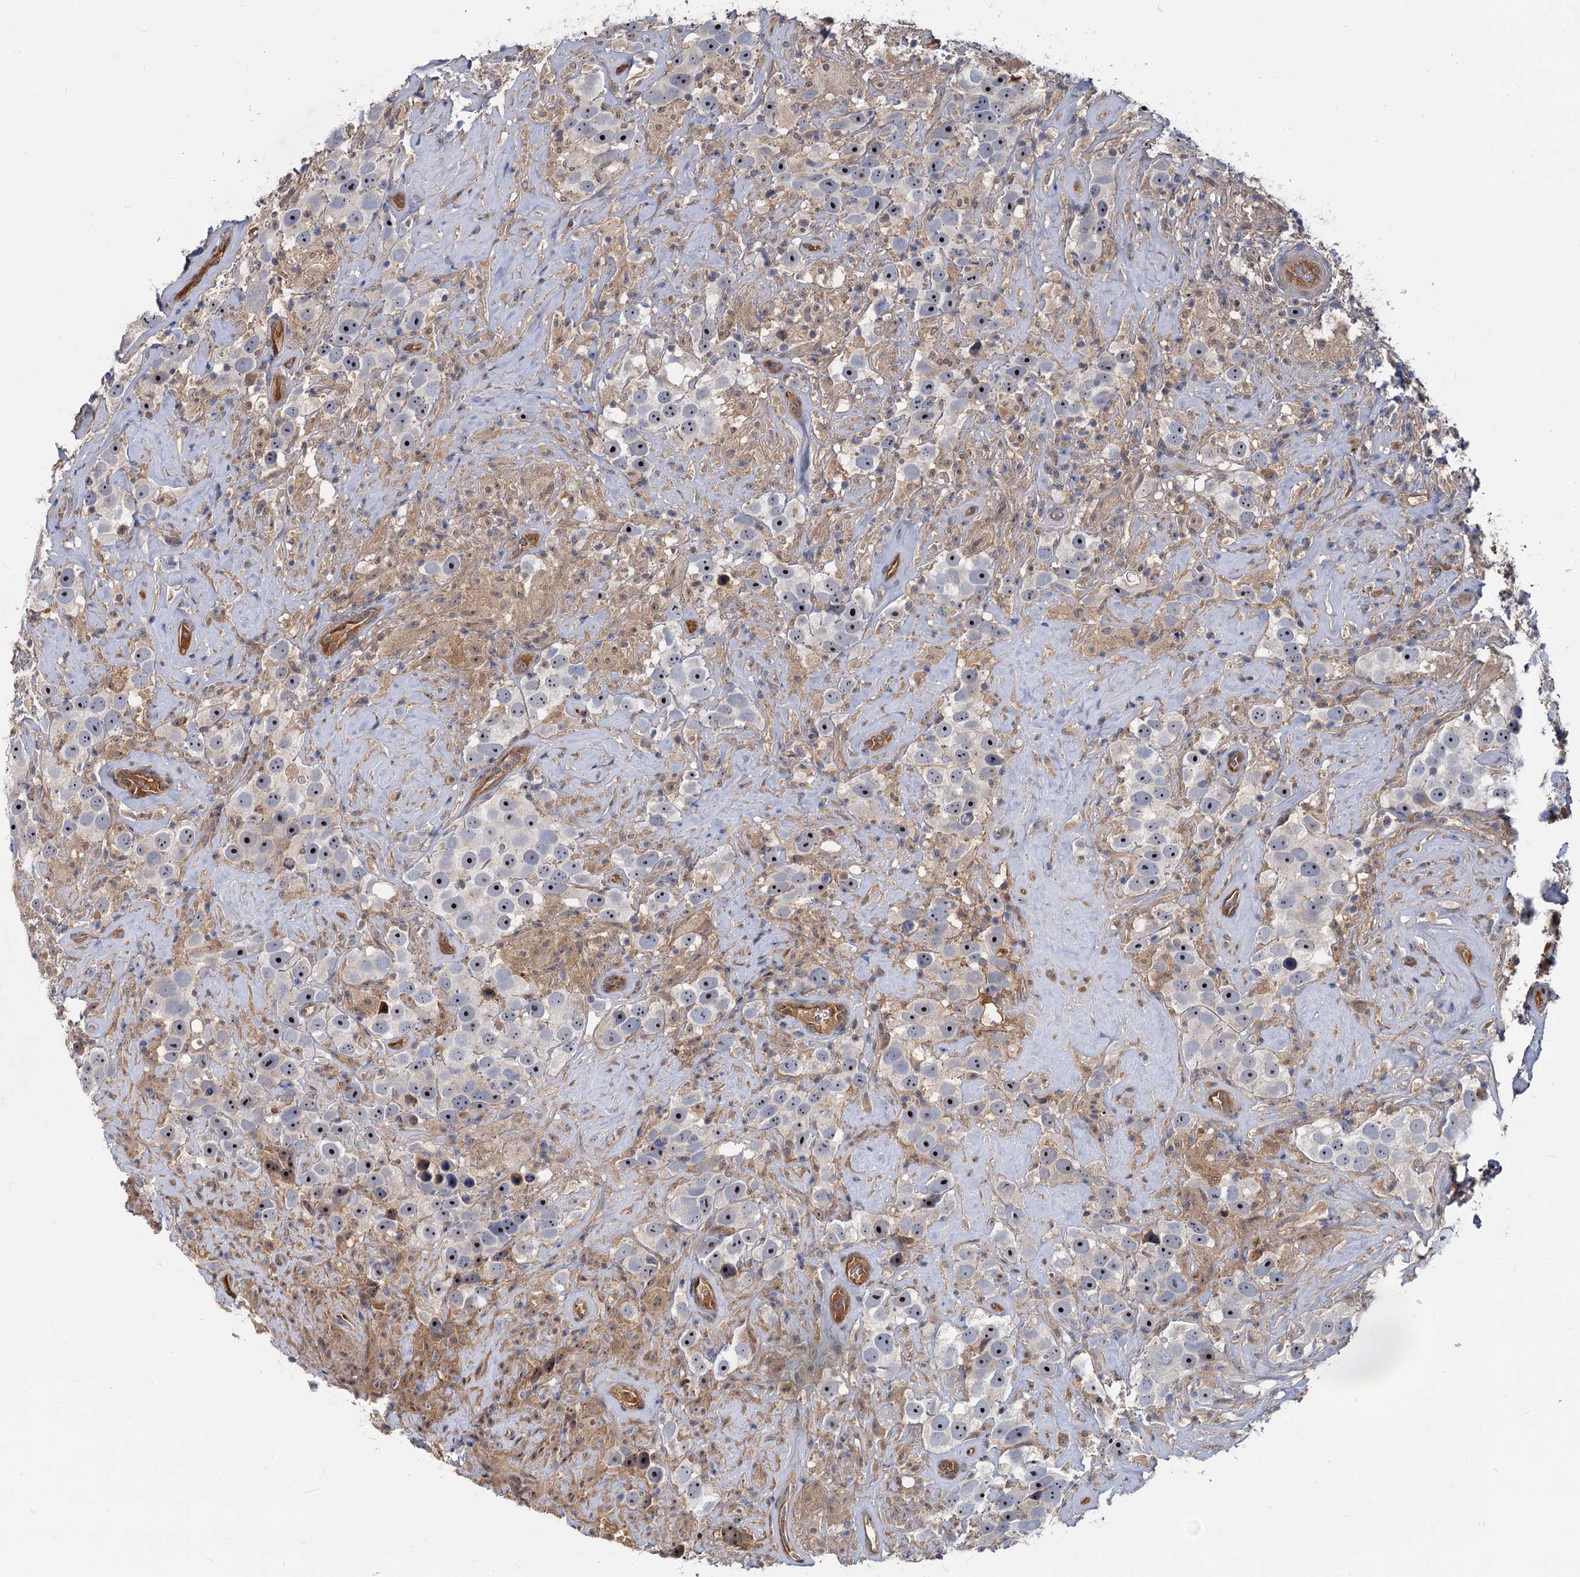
{"staining": {"intensity": "moderate", "quantity": "<25%", "location": "nuclear"}, "tissue": "testis cancer", "cell_type": "Tumor cells", "image_type": "cancer", "snomed": [{"axis": "morphology", "description": "Seminoma, NOS"}, {"axis": "topography", "description": "Testis"}], "caption": "Testis cancer stained for a protein reveals moderate nuclear positivity in tumor cells.", "gene": "SNX15", "patient": {"sex": "male", "age": 49}}